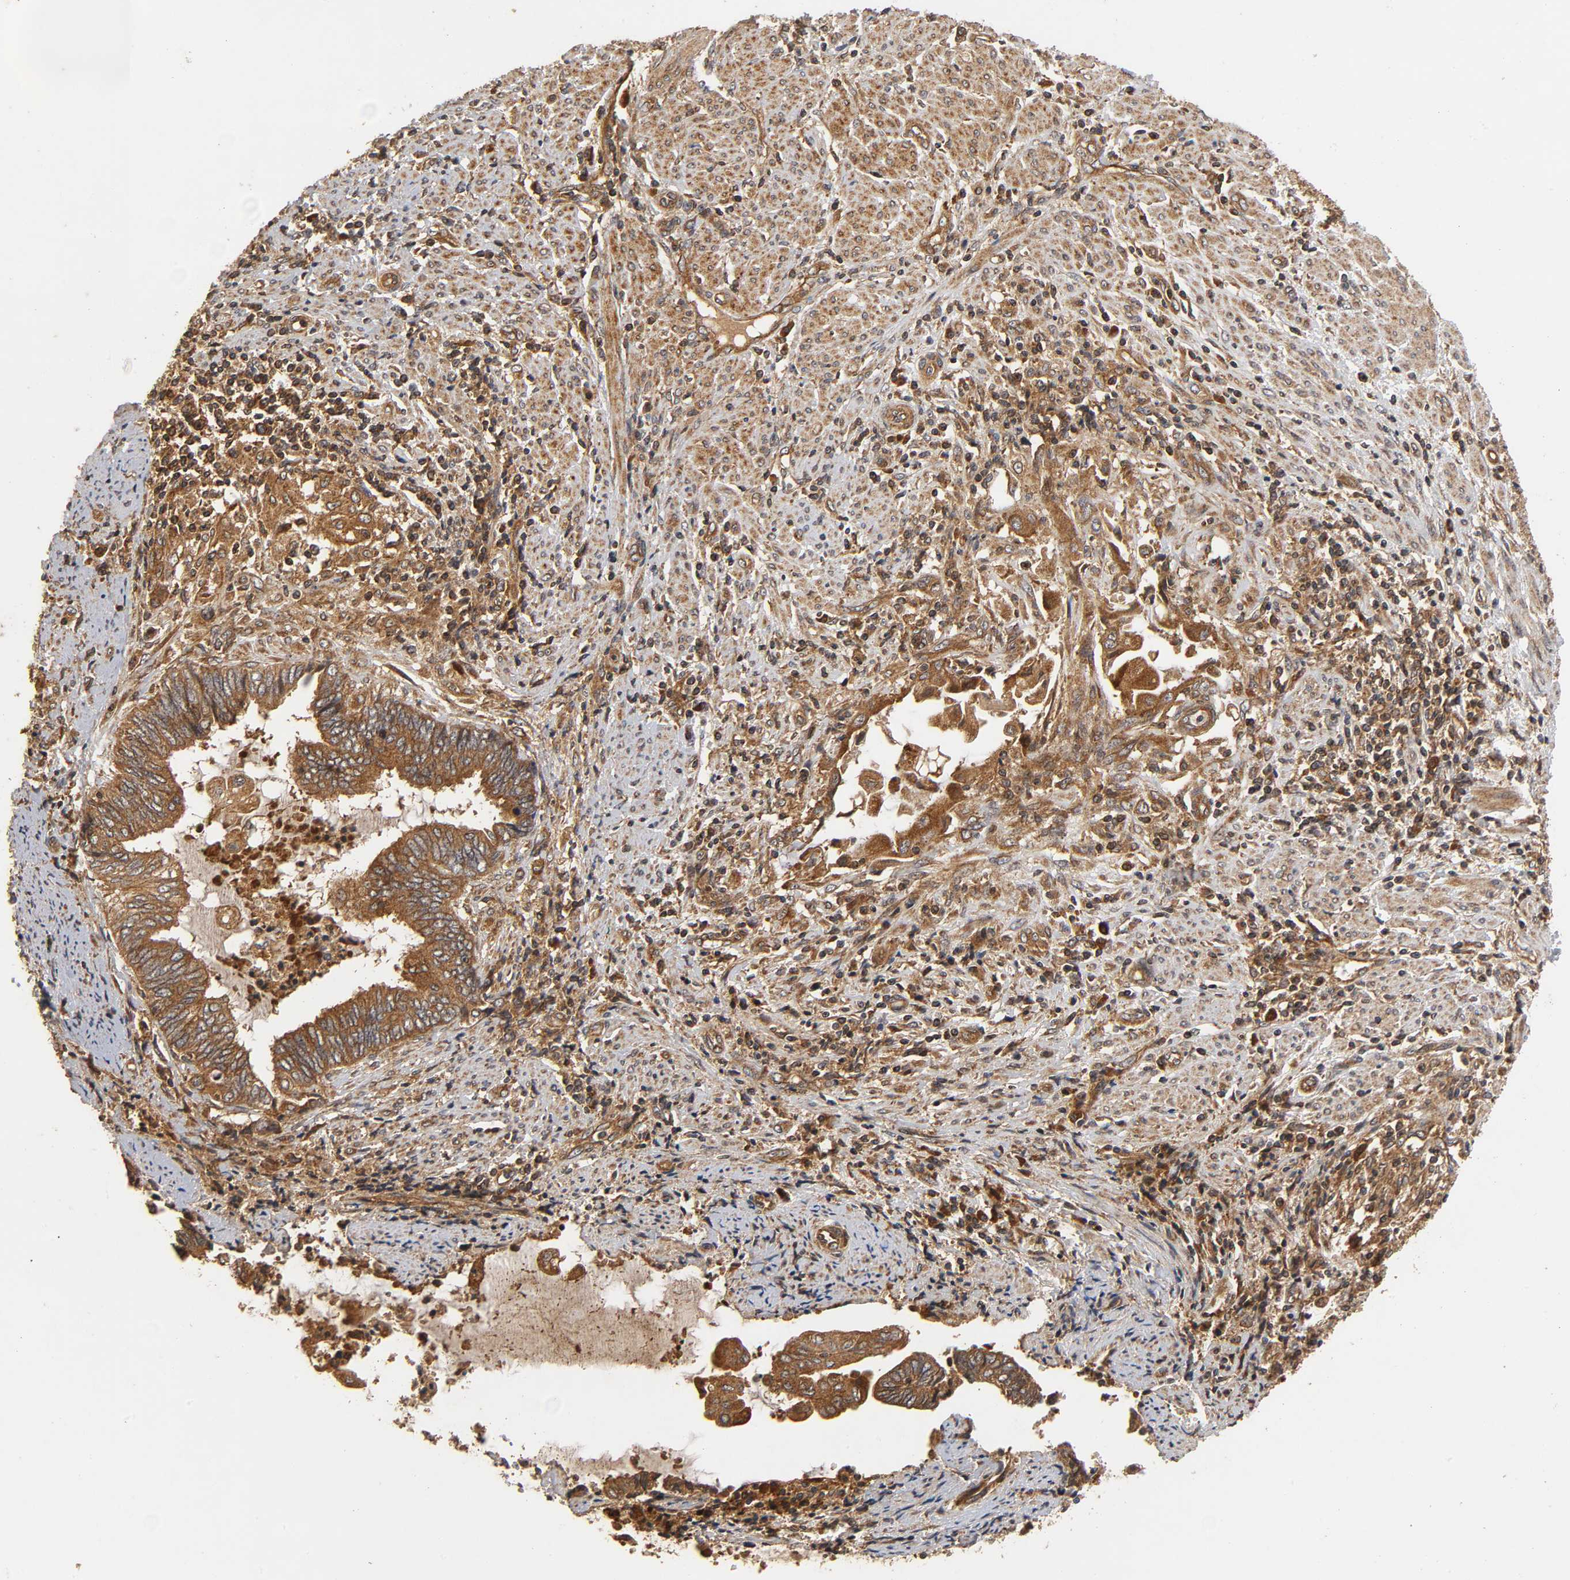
{"staining": {"intensity": "strong", "quantity": ">75%", "location": "cytoplasmic/membranous"}, "tissue": "endometrial cancer", "cell_type": "Tumor cells", "image_type": "cancer", "snomed": [{"axis": "morphology", "description": "Adenocarcinoma, NOS"}, {"axis": "topography", "description": "Uterus"}, {"axis": "topography", "description": "Endometrium"}], "caption": "Protein analysis of endometrial cancer tissue shows strong cytoplasmic/membranous staining in about >75% of tumor cells.", "gene": "IKBKB", "patient": {"sex": "female", "age": 70}}